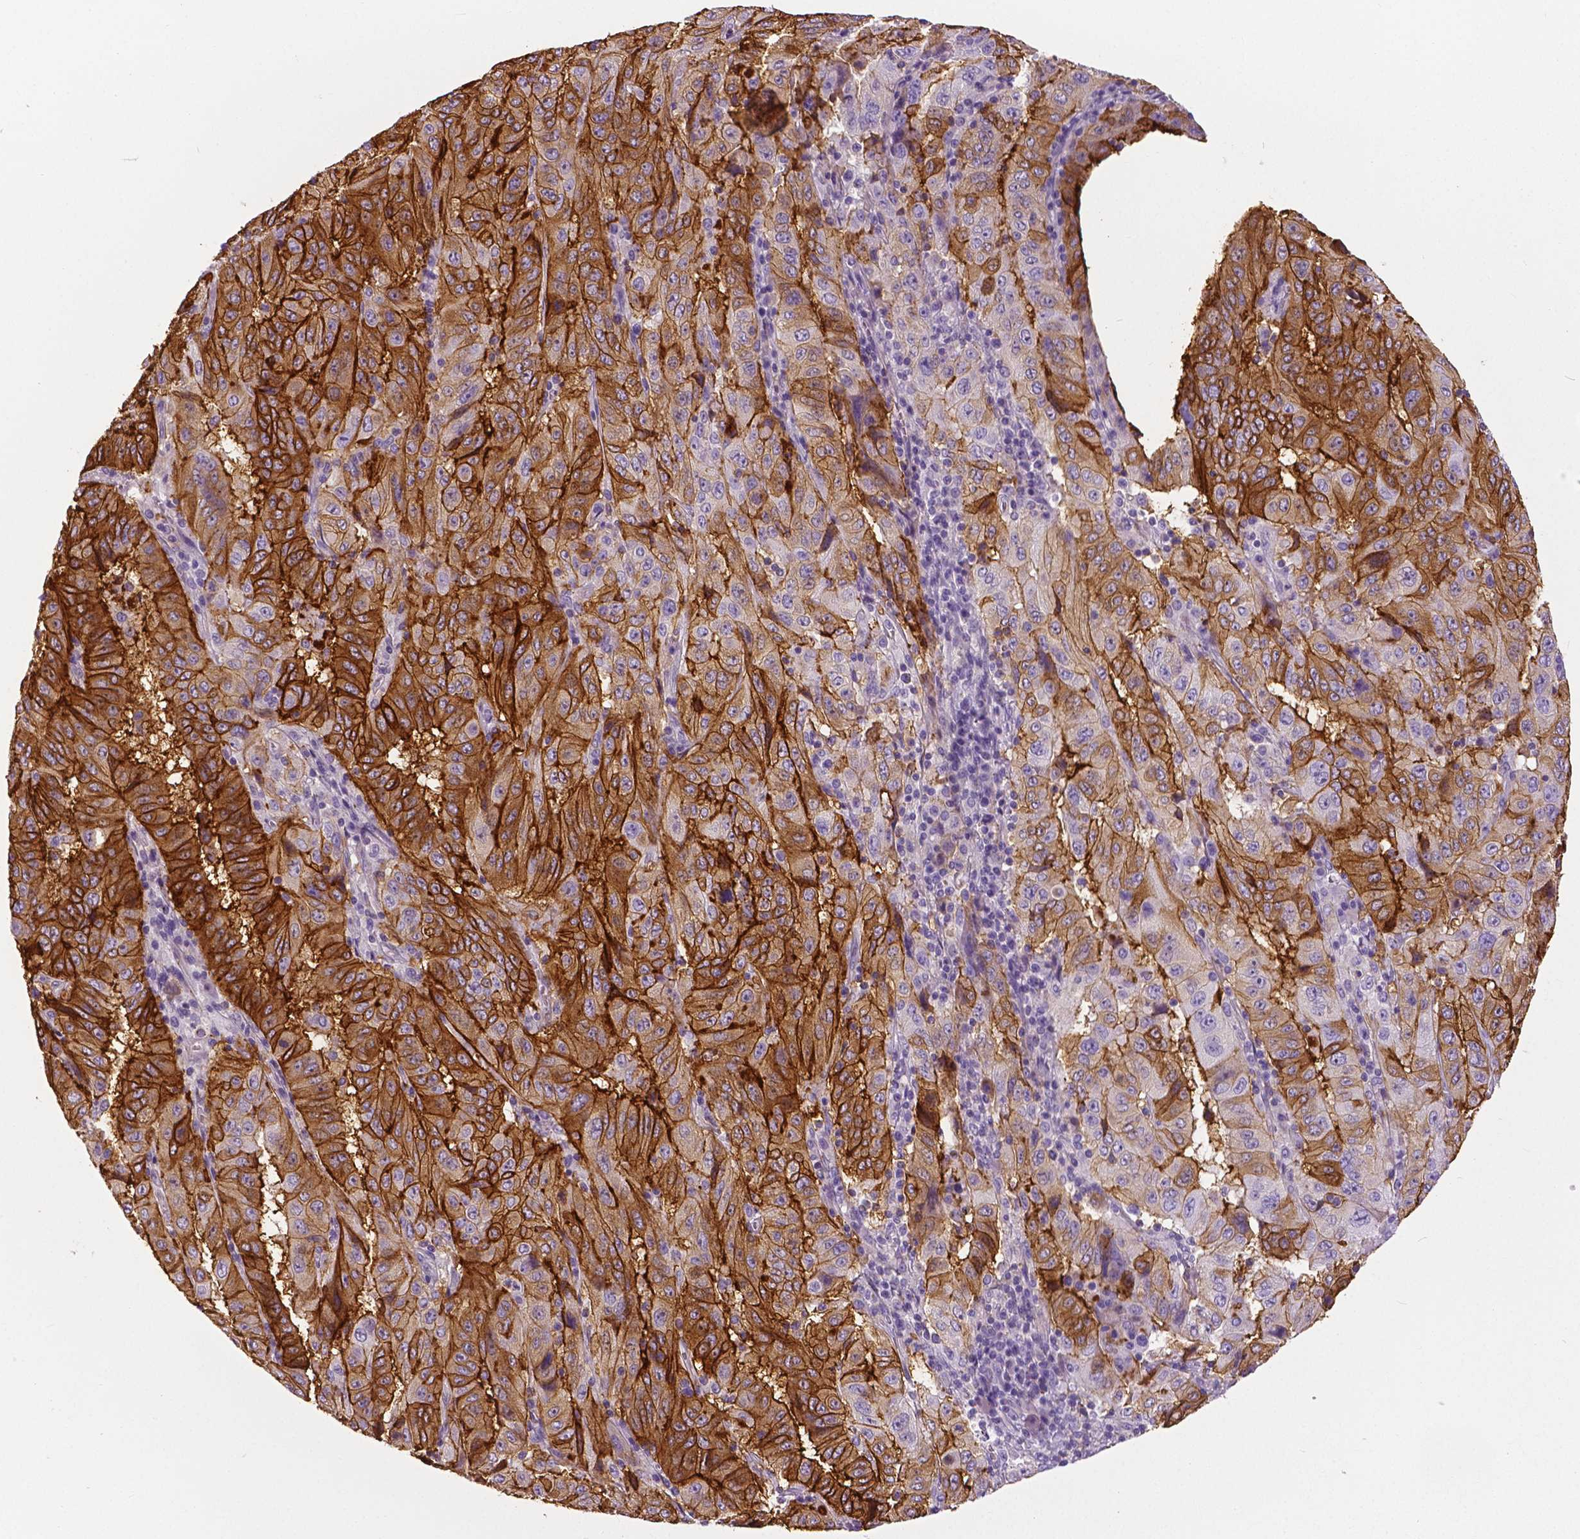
{"staining": {"intensity": "strong", "quantity": ">75%", "location": "cytoplasmic/membranous"}, "tissue": "pancreatic cancer", "cell_type": "Tumor cells", "image_type": "cancer", "snomed": [{"axis": "morphology", "description": "Adenocarcinoma, NOS"}, {"axis": "topography", "description": "Pancreas"}], "caption": "Immunohistochemical staining of human adenocarcinoma (pancreatic) reveals high levels of strong cytoplasmic/membranous staining in approximately >75% of tumor cells.", "gene": "ANXA13", "patient": {"sex": "male", "age": 63}}